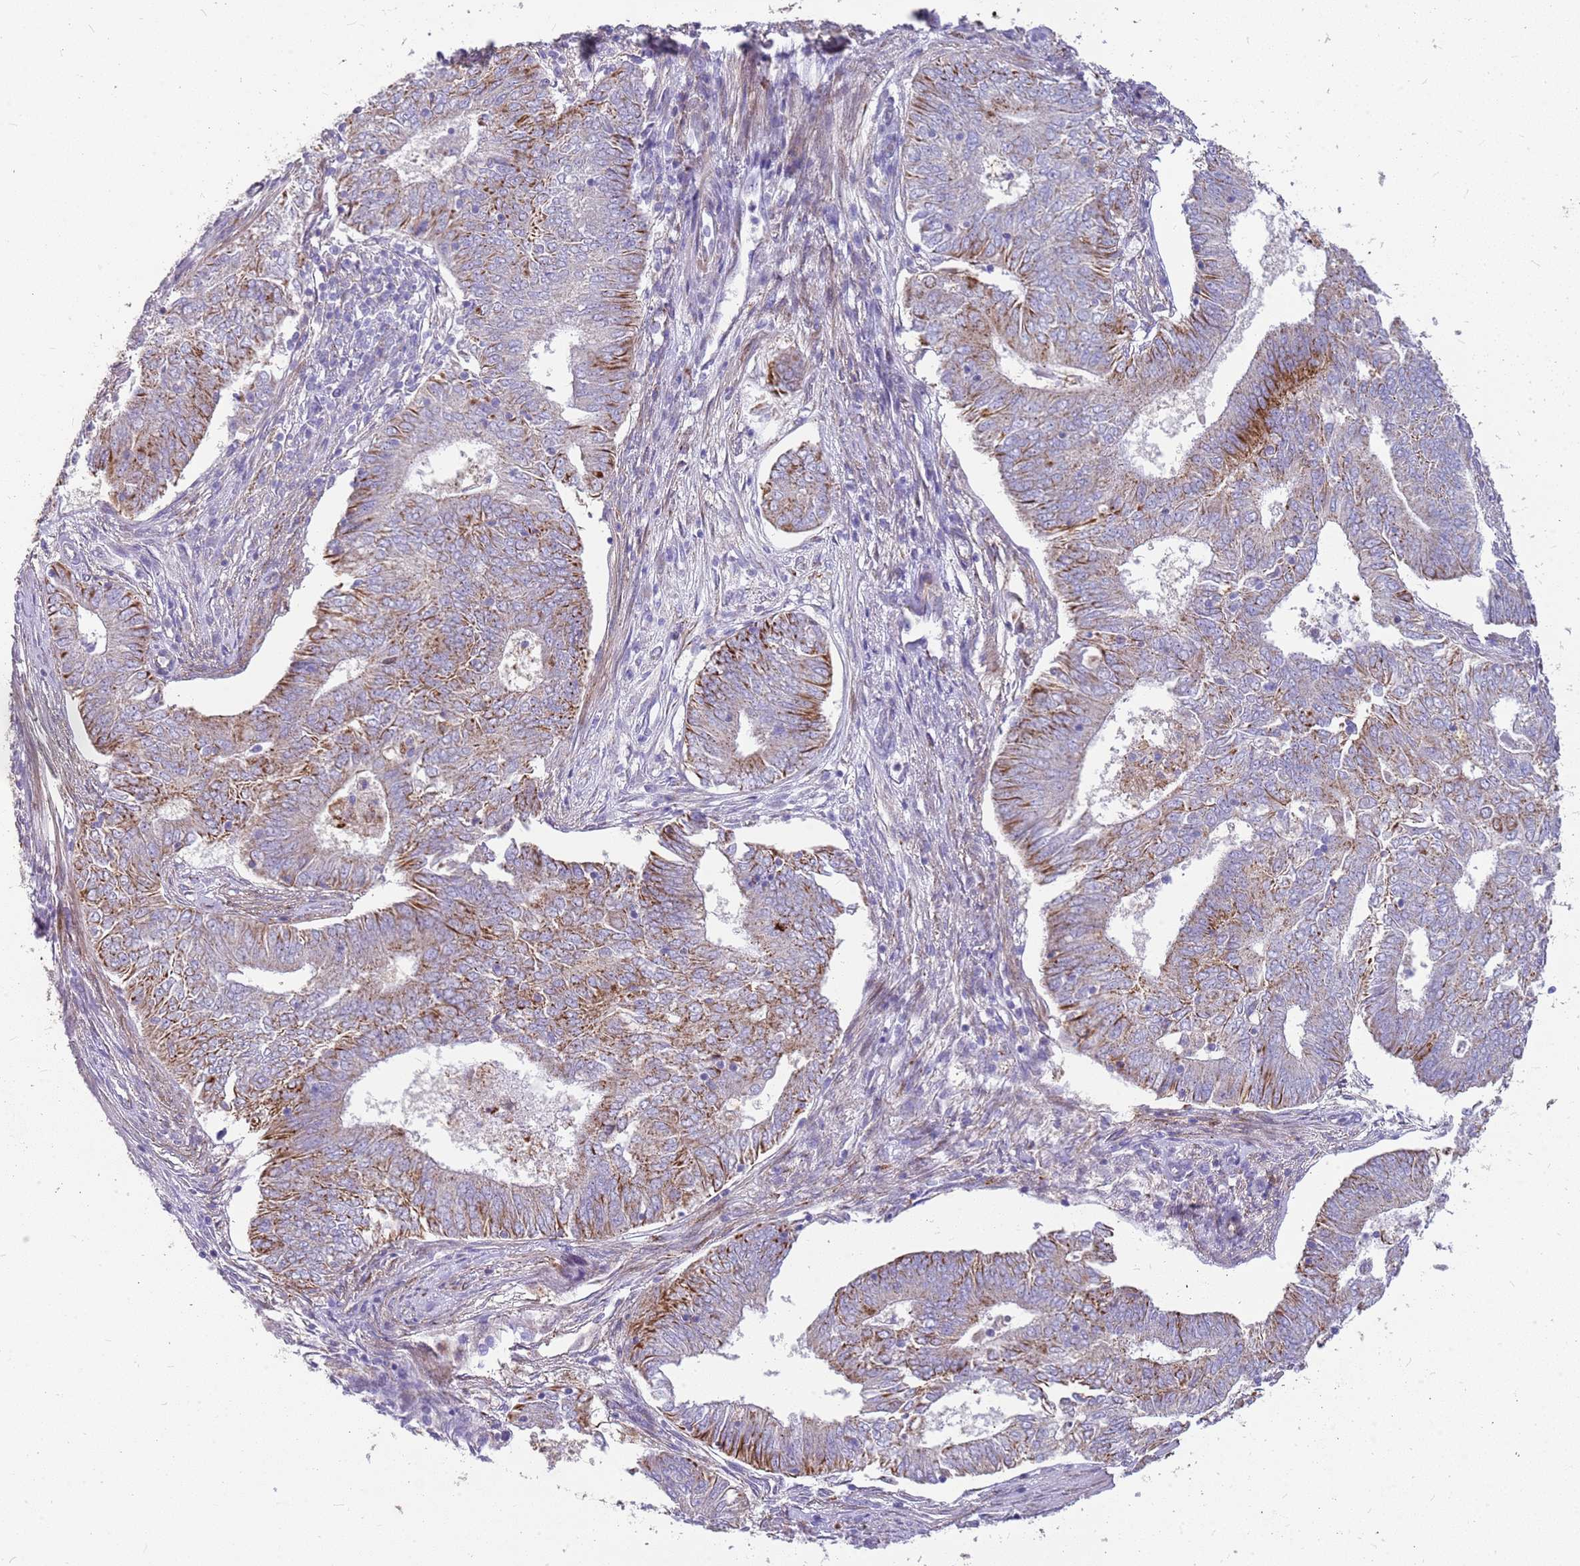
{"staining": {"intensity": "moderate", "quantity": "25%-75%", "location": "cytoplasmic/membranous"}, "tissue": "endometrial cancer", "cell_type": "Tumor cells", "image_type": "cancer", "snomed": [{"axis": "morphology", "description": "Adenocarcinoma, NOS"}, {"axis": "topography", "description": "Endometrium"}], "caption": "Protein expression by immunohistochemistry demonstrates moderate cytoplasmic/membranous expression in about 25%-75% of tumor cells in endometrial cancer (adenocarcinoma). Ihc stains the protein in brown and the nuclei are stained blue.", "gene": "ZDHHC1", "patient": {"sex": "female", "age": 62}}